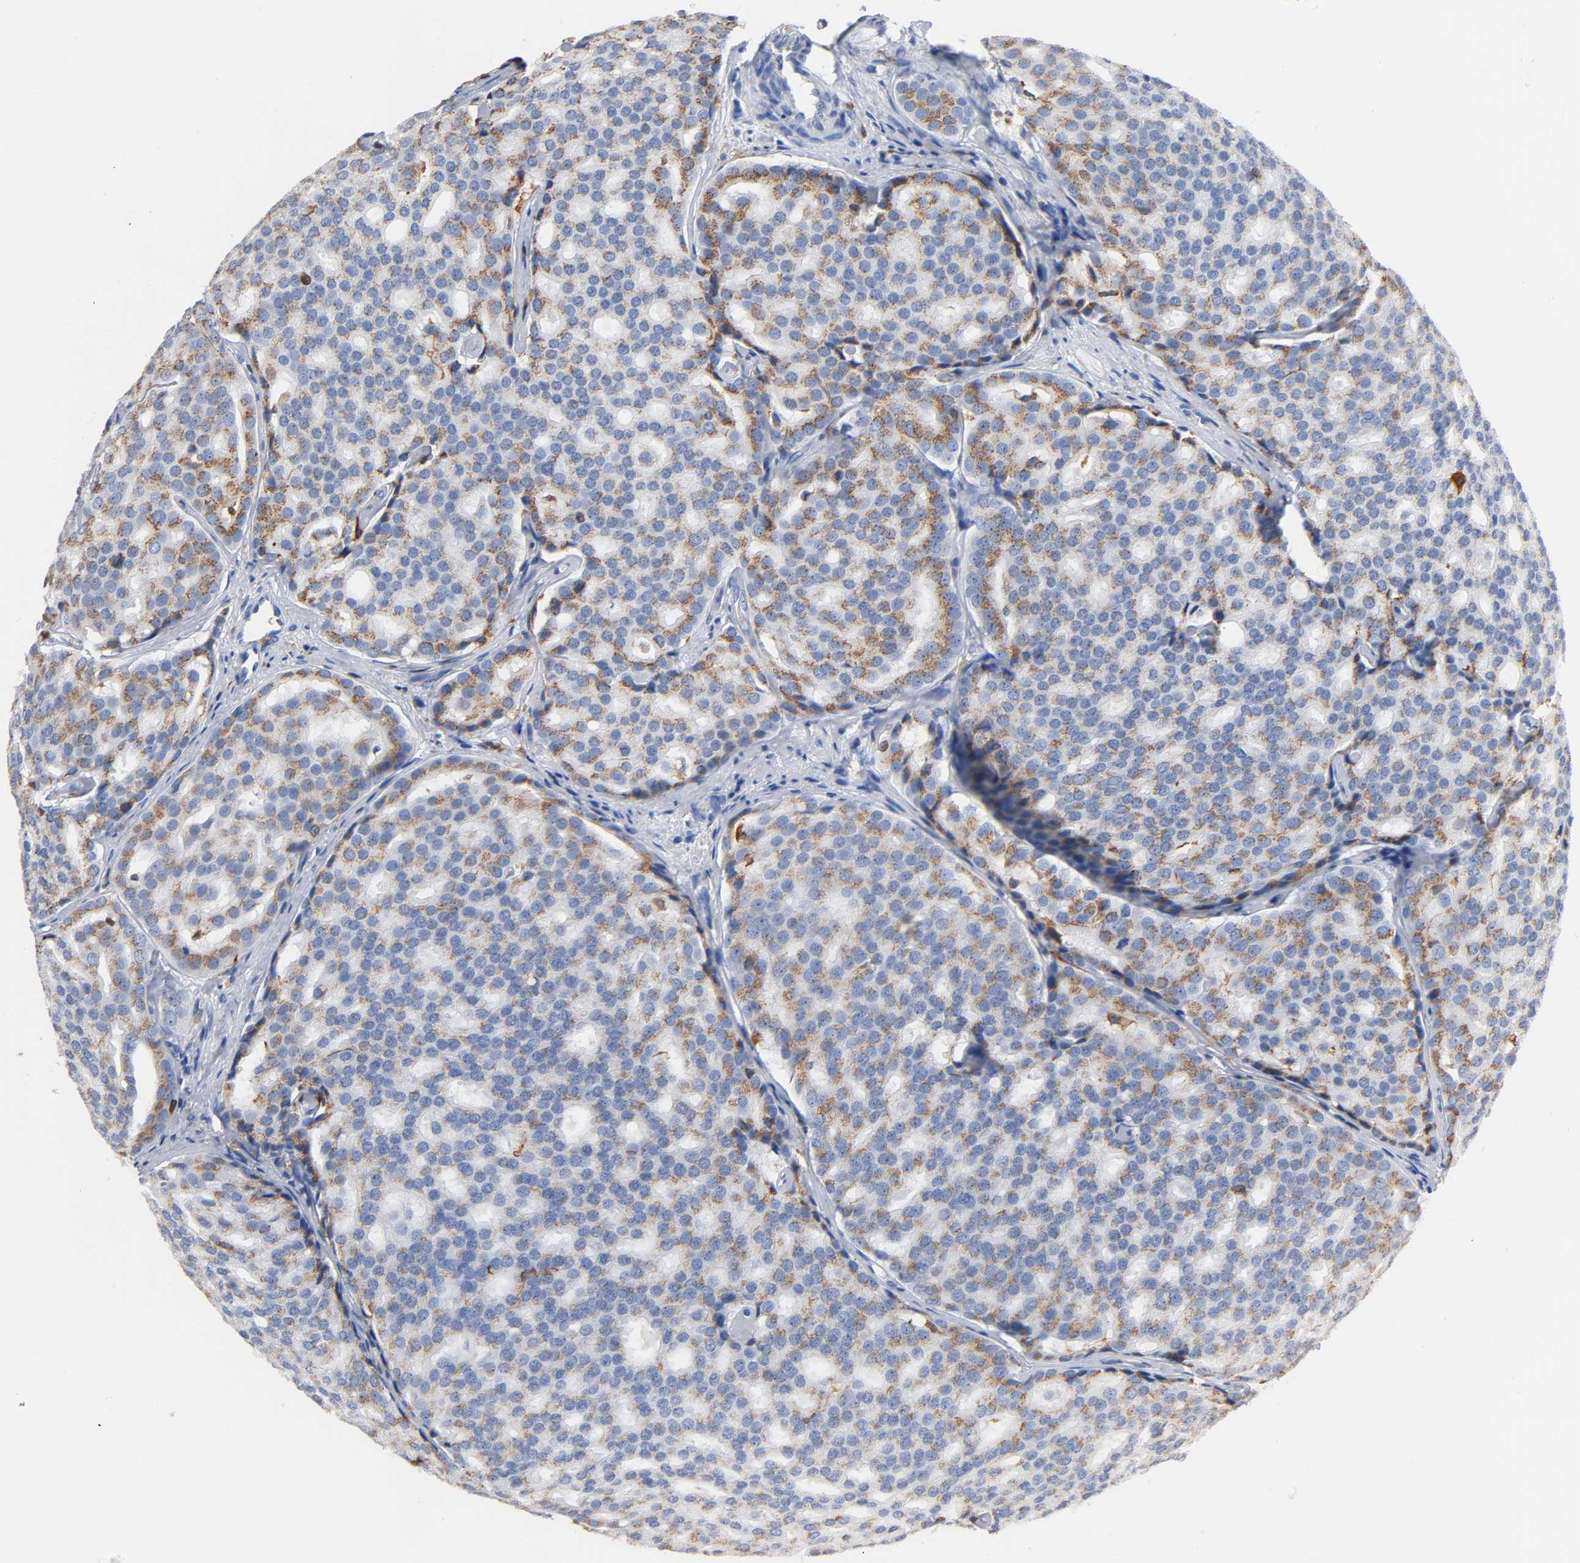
{"staining": {"intensity": "moderate", "quantity": ">75%", "location": "cytoplasmic/membranous"}, "tissue": "prostate cancer", "cell_type": "Tumor cells", "image_type": "cancer", "snomed": [{"axis": "morphology", "description": "Adenocarcinoma, High grade"}, {"axis": "topography", "description": "Prostate"}], "caption": "Immunohistochemical staining of prostate cancer shows medium levels of moderate cytoplasmic/membranous protein staining in about >75% of tumor cells.", "gene": "CAPN10", "patient": {"sex": "male", "age": 64}}